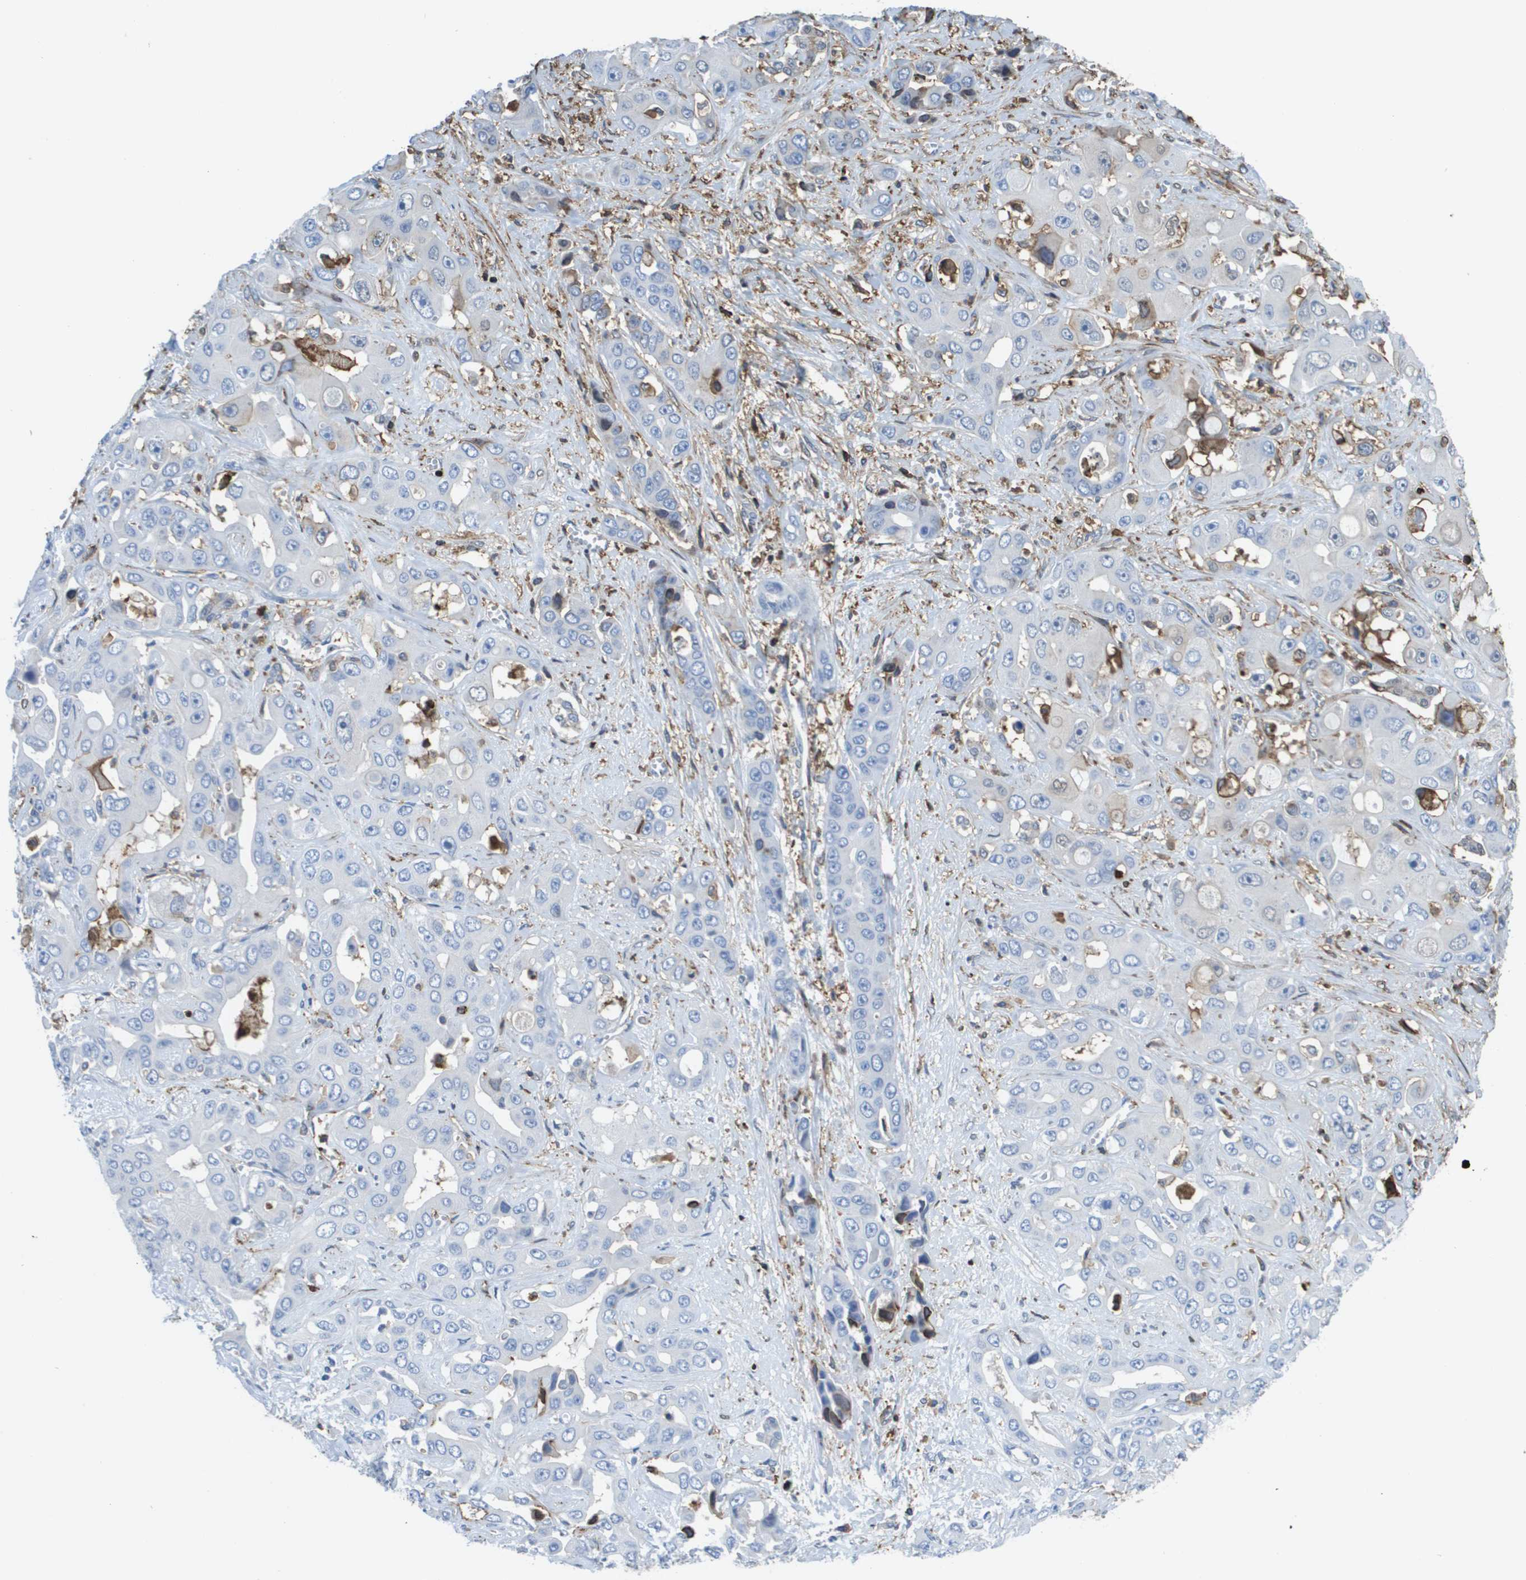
{"staining": {"intensity": "negative", "quantity": "none", "location": "none"}, "tissue": "liver cancer", "cell_type": "Tumor cells", "image_type": "cancer", "snomed": [{"axis": "morphology", "description": "Cholangiocarcinoma"}, {"axis": "topography", "description": "Liver"}], "caption": "Immunohistochemical staining of cholangiocarcinoma (liver) displays no significant expression in tumor cells. The staining is performed using DAB (3,3'-diaminobenzidine) brown chromogen with nuclei counter-stained in using hematoxylin.", "gene": "PASK", "patient": {"sex": "female", "age": 52}}